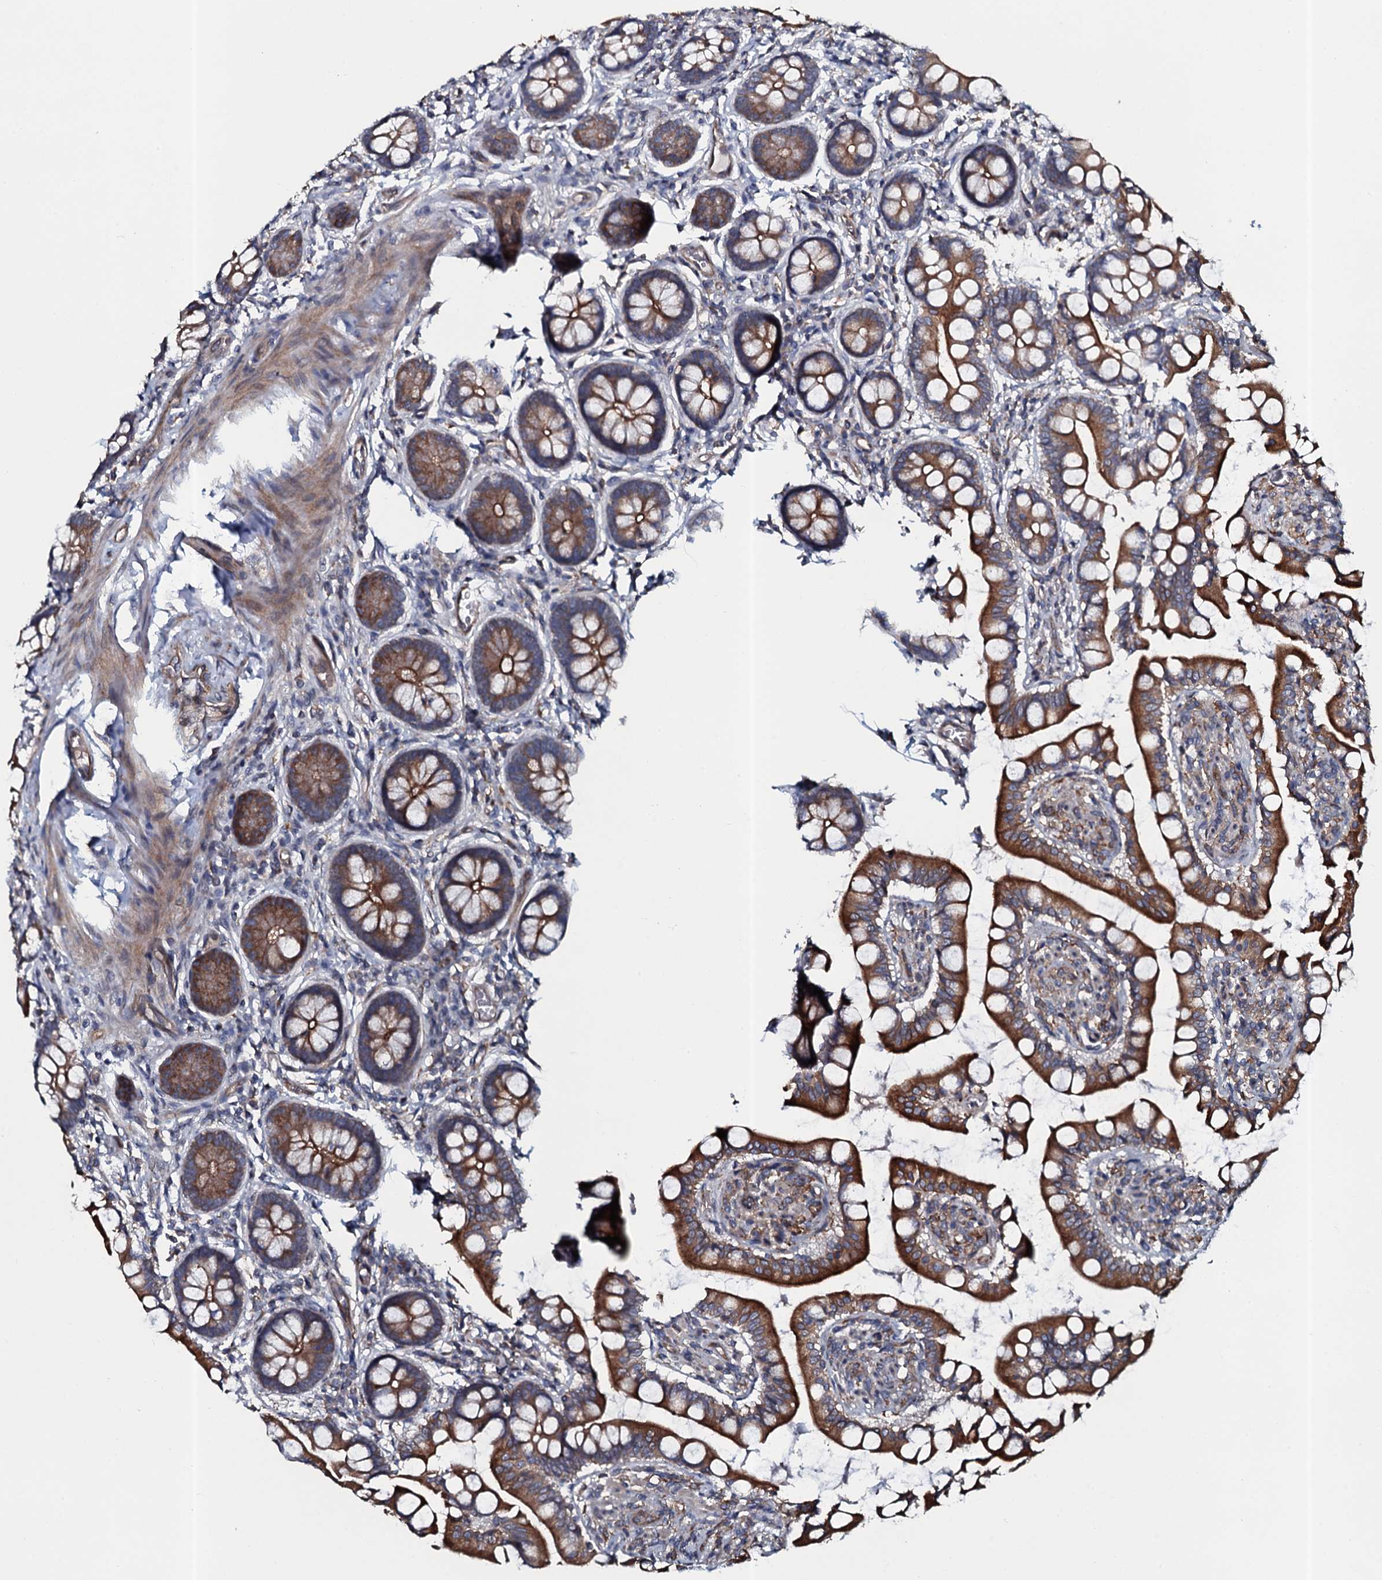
{"staining": {"intensity": "strong", "quantity": ">75%", "location": "cytoplasmic/membranous"}, "tissue": "small intestine", "cell_type": "Glandular cells", "image_type": "normal", "snomed": [{"axis": "morphology", "description": "Normal tissue, NOS"}, {"axis": "topography", "description": "Small intestine"}], "caption": "Brown immunohistochemical staining in normal small intestine shows strong cytoplasmic/membranous expression in about >75% of glandular cells. Using DAB (brown) and hematoxylin (blue) stains, captured at high magnification using brightfield microscopy.", "gene": "TMEM151A", "patient": {"sex": "male", "age": 52}}